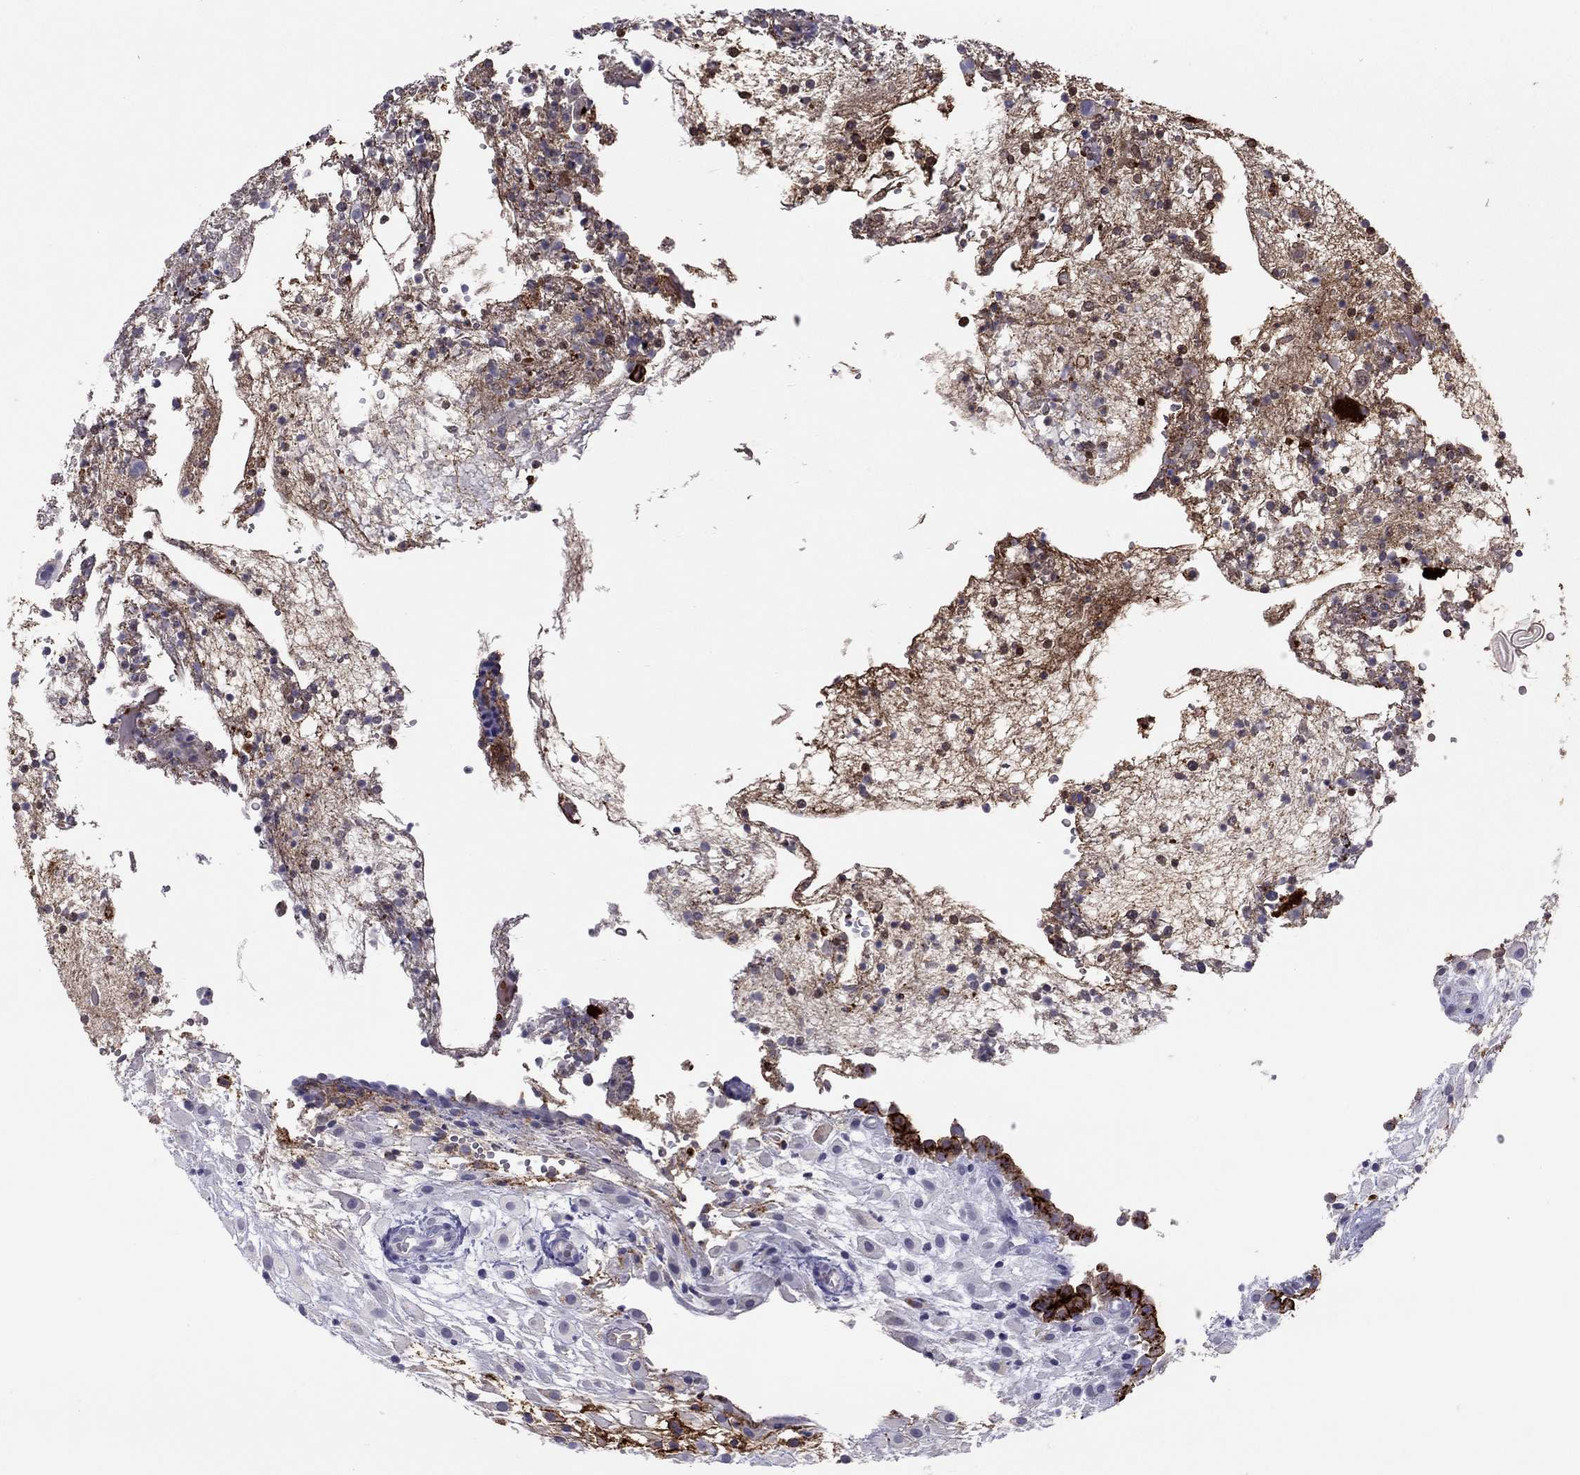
{"staining": {"intensity": "negative", "quantity": "none", "location": "none"}, "tissue": "placenta", "cell_type": "Decidual cells", "image_type": "normal", "snomed": [{"axis": "morphology", "description": "Normal tissue, NOS"}, {"axis": "topography", "description": "Placenta"}], "caption": "Decidual cells show no significant protein positivity in normal placenta. Nuclei are stained in blue.", "gene": "MUC16", "patient": {"sex": "female", "age": 24}}